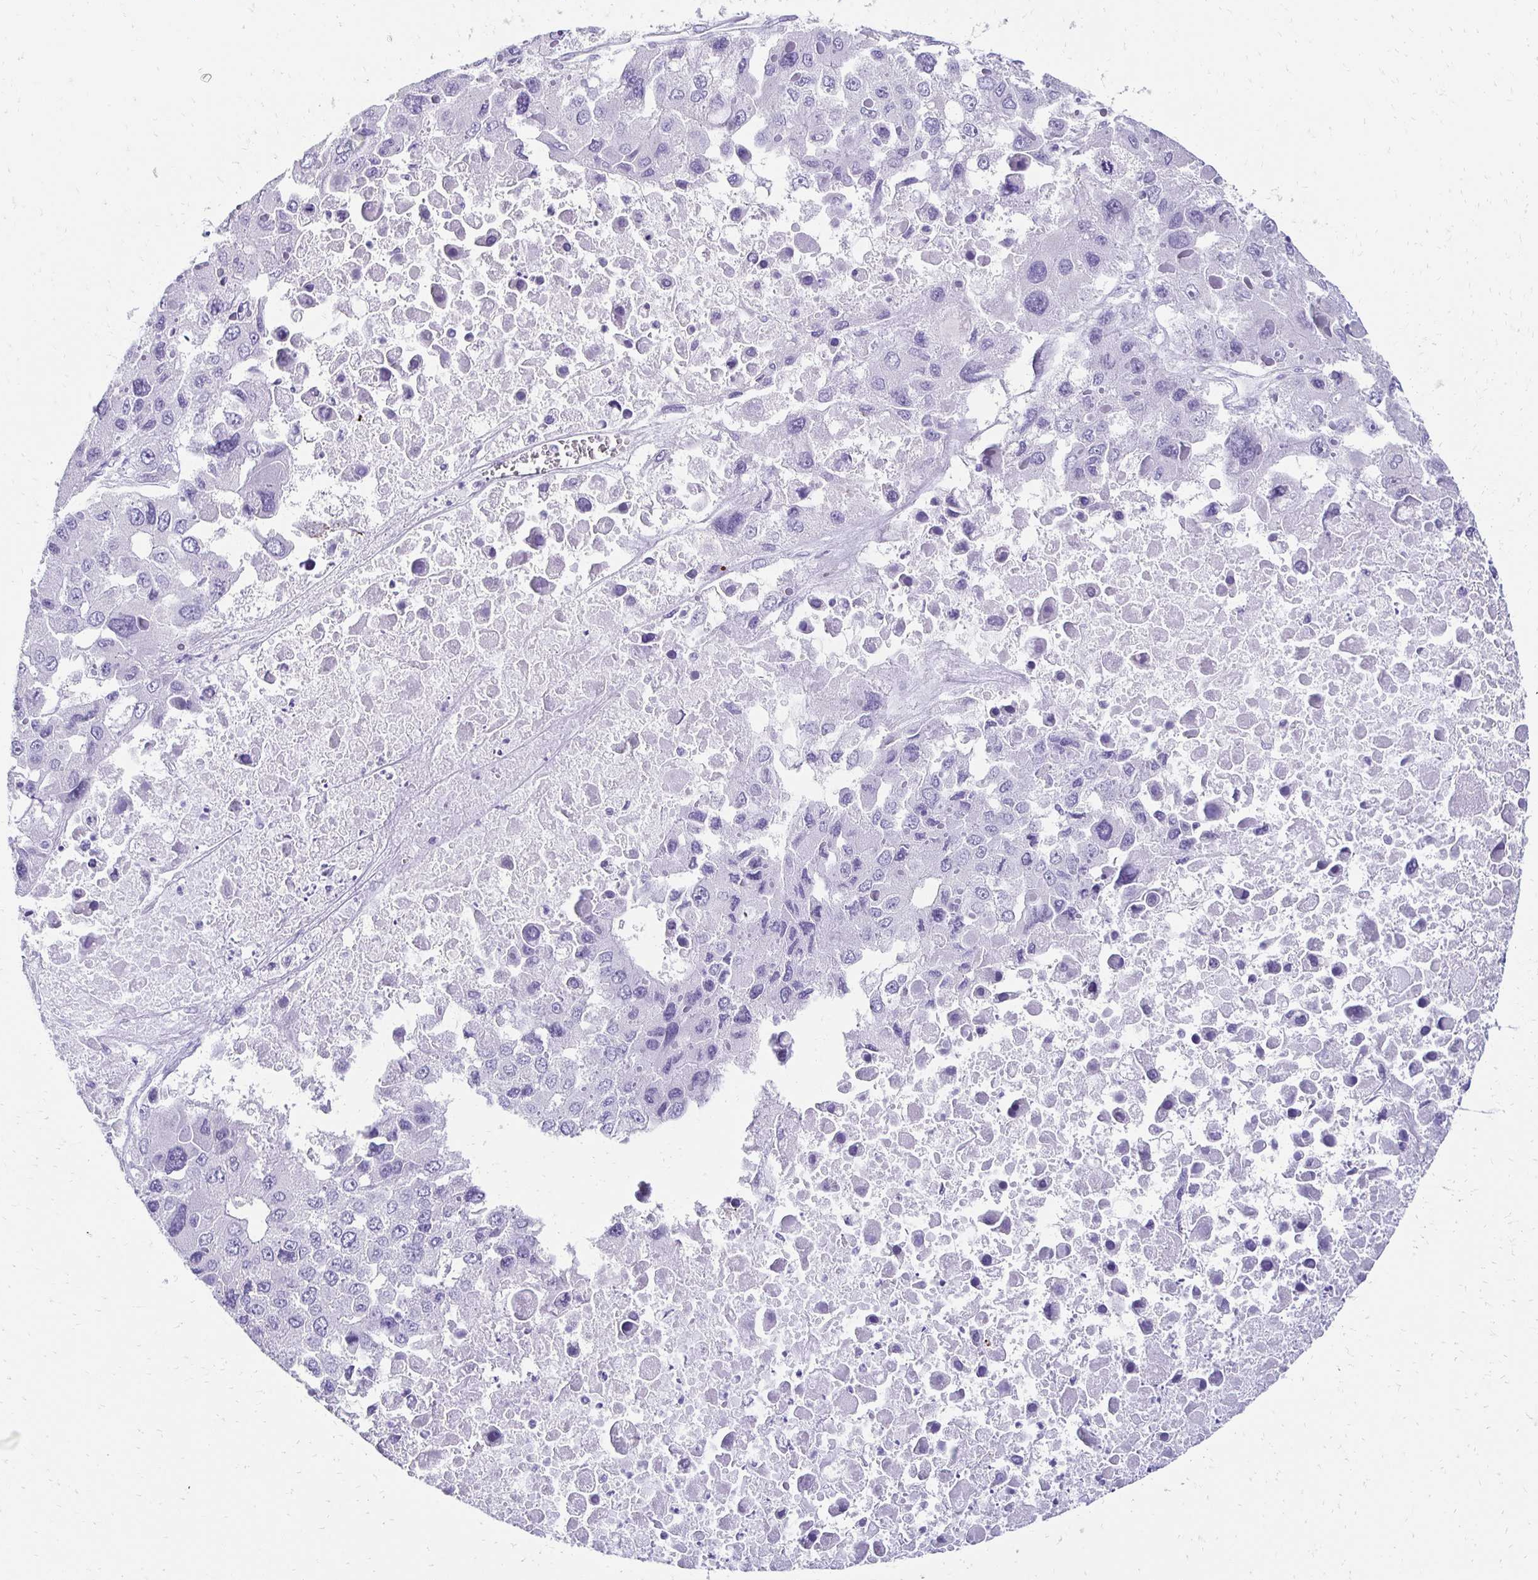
{"staining": {"intensity": "negative", "quantity": "none", "location": "none"}, "tissue": "liver cancer", "cell_type": "Tumor cells", "image_type": "cancer", "snomed": [{"axis": "morphology", "description": "Carcinoma, Hepatocellular, NOS"}, {"axis": "topography", "description": "Liver"}], "caption": "Liver cancer (hepatocellular carcinoma) was stained to show a protein in brown. There is no significant positivity in tumor cells.", "gene": "TMEM54", "patient": {"sex": "female", "age": 41}}